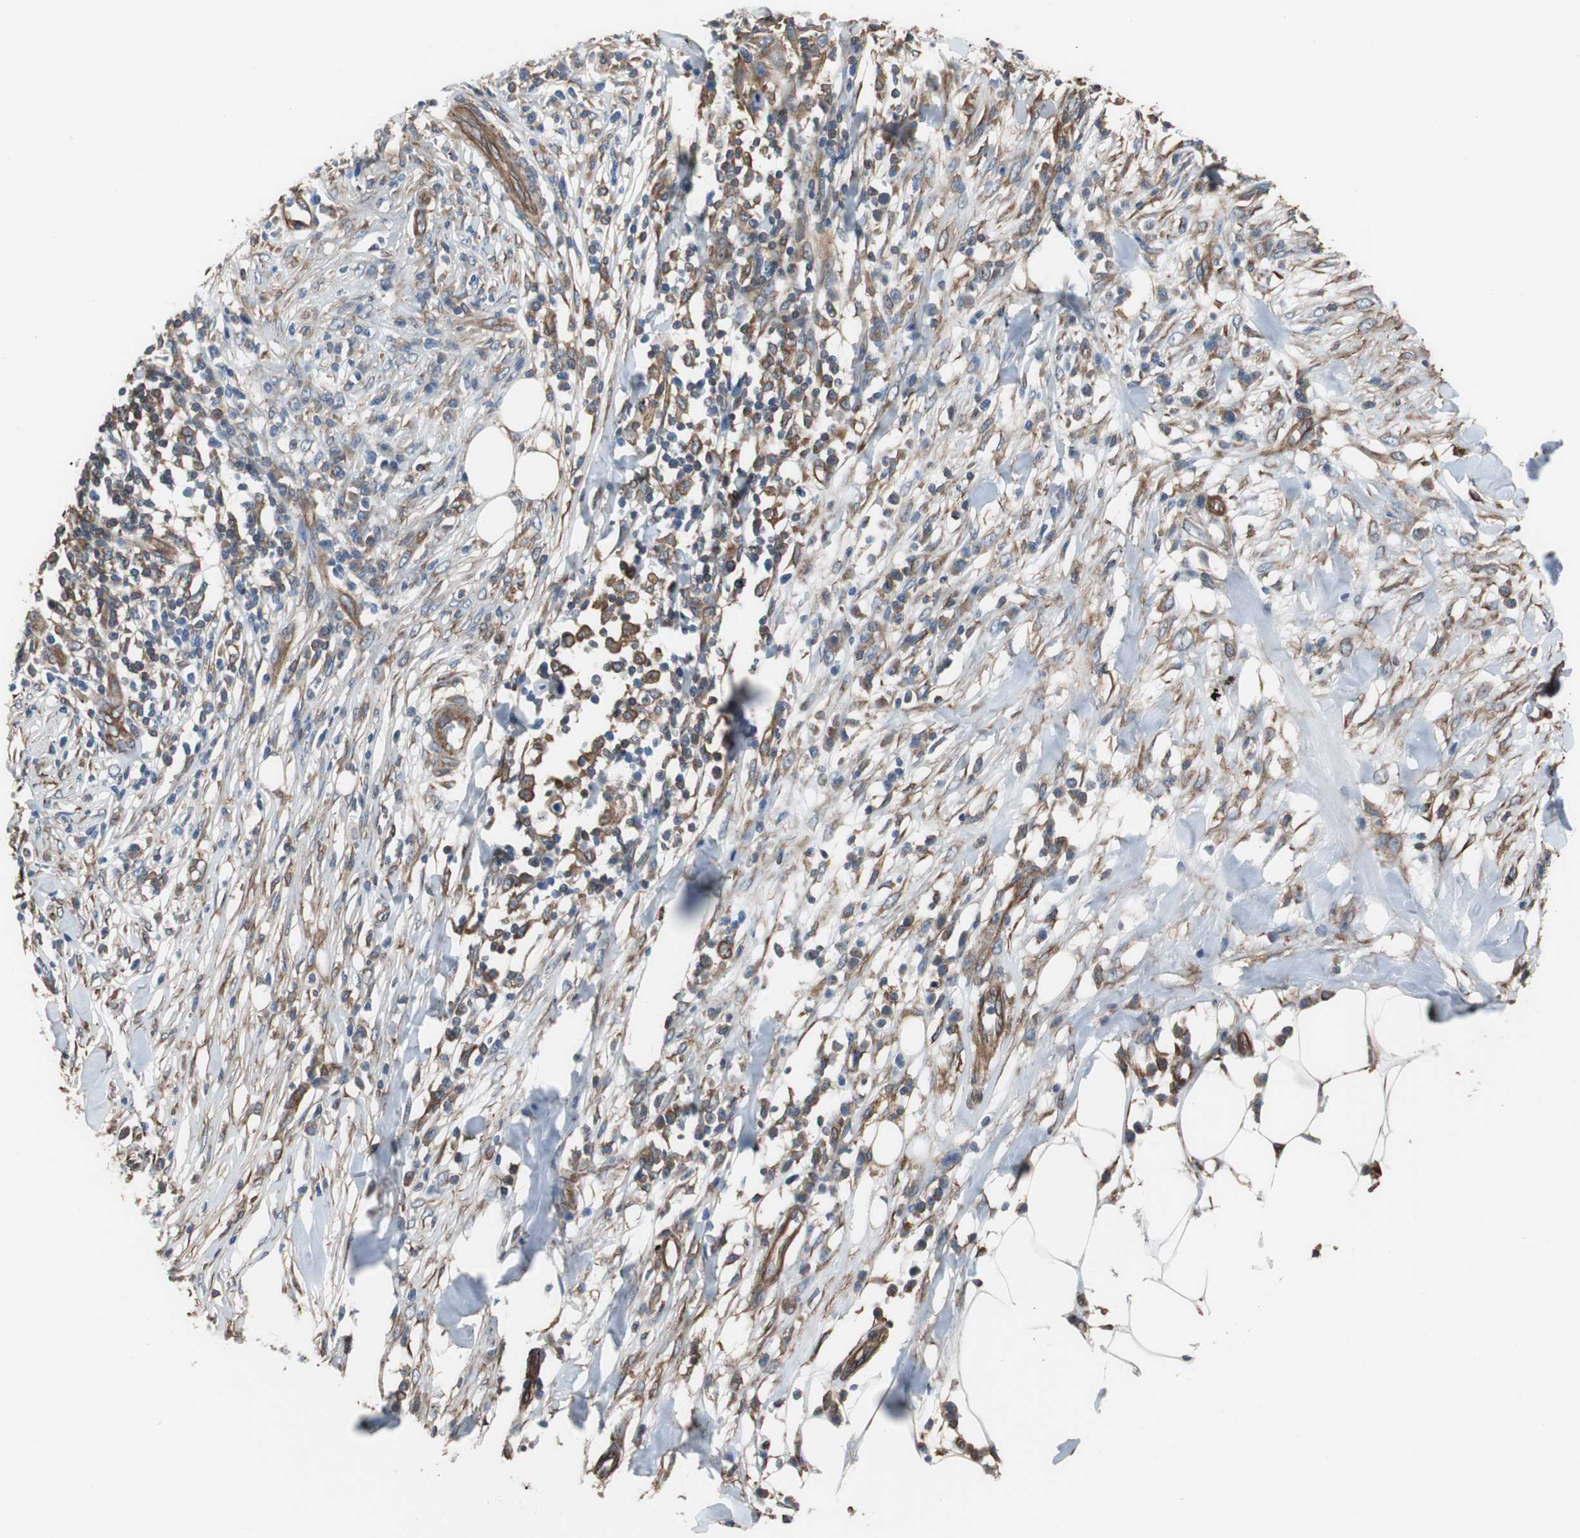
{"staining": {"intensity": "moderate", "quantity": ">75%", "location": "cytoplasmic/membranous"}, "tissue": "skin cancer", "cell_type": "Tumor cells", "image_type": "cancer", "snomed": [{"axis": "morphology", "description": "Squamous cell carcinoma, NOS"}, {"axis": "topography", "description": "Skin"}], "caption": "An IHC micrograph of neoplastic tissue is shown. Protein staining in brown labels moderate cytoplasmic/membranous positivity in skin squamous cell carcinoma within tumor cells. (DAB = brown stain, brightfield microscopy at high magnification).", "gene": "KIF3B", "patient": {"sex": "male", "age": 24}}